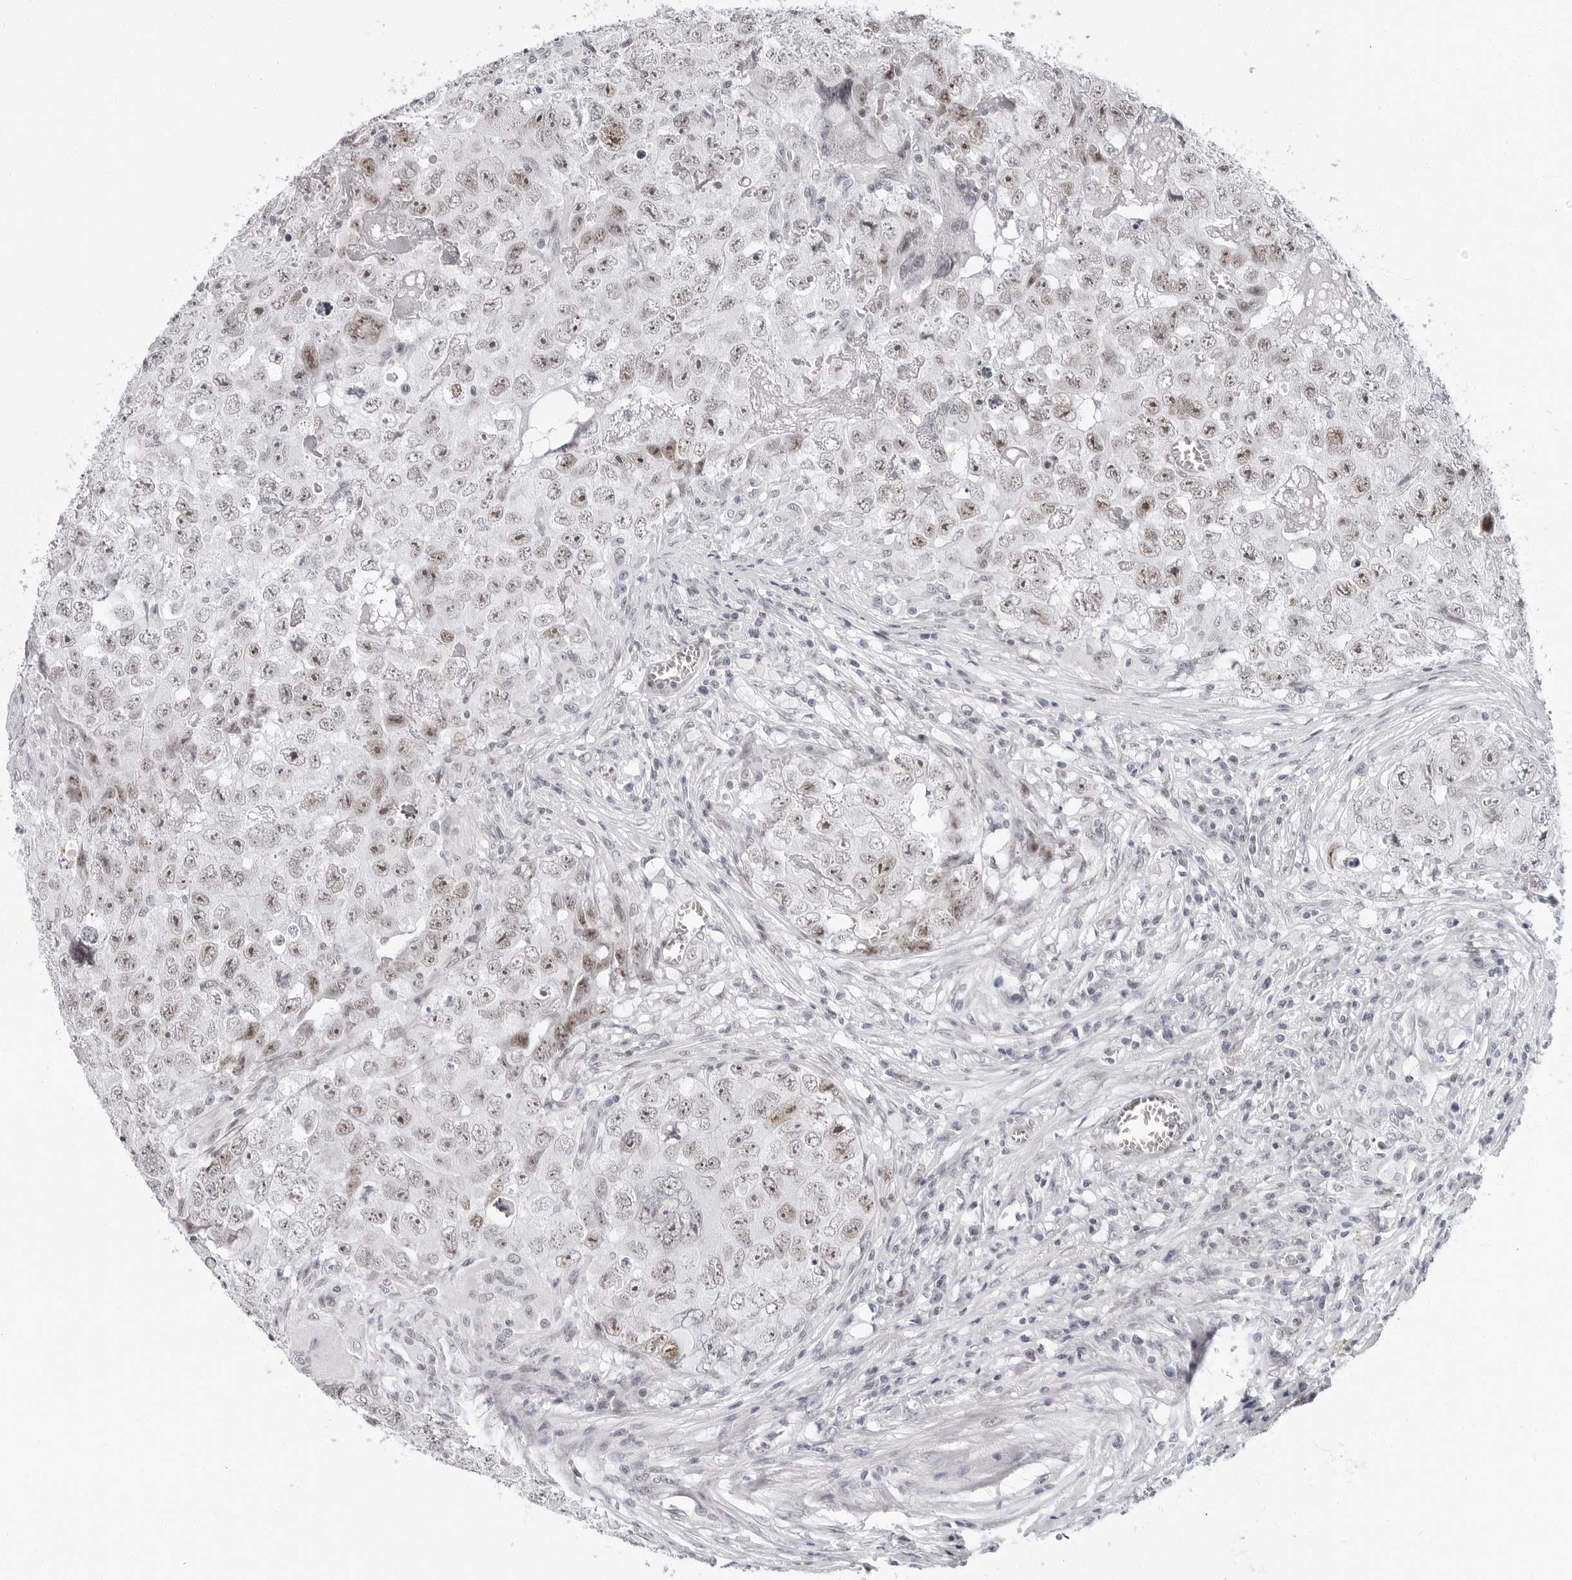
{"staining": {"intensity": "weak", "quantity": "25%-75%", "location": "nuclear"}, "tissue": "testis cancer", "cell_type": "Tumor cells", "image_type": "cancer", "snomed": [{"axis": "morphology", "description": "Seminoma, NOS"}, {"axis": "morphology", "description": "Carcinoma, Embryonal, NOS"}, {"axis": "topography", "description": "Testis"}], "caption": "Testis embryonal carcinoma stained with immunohistochemistry exhibits weak nuclear positivity in about 25%-75% of tumor cells. (Brightfield microscopy of DAB IHC at high magnification).", "gene": "VEZF1", "patient": {"sex": "male", "age": 43}}